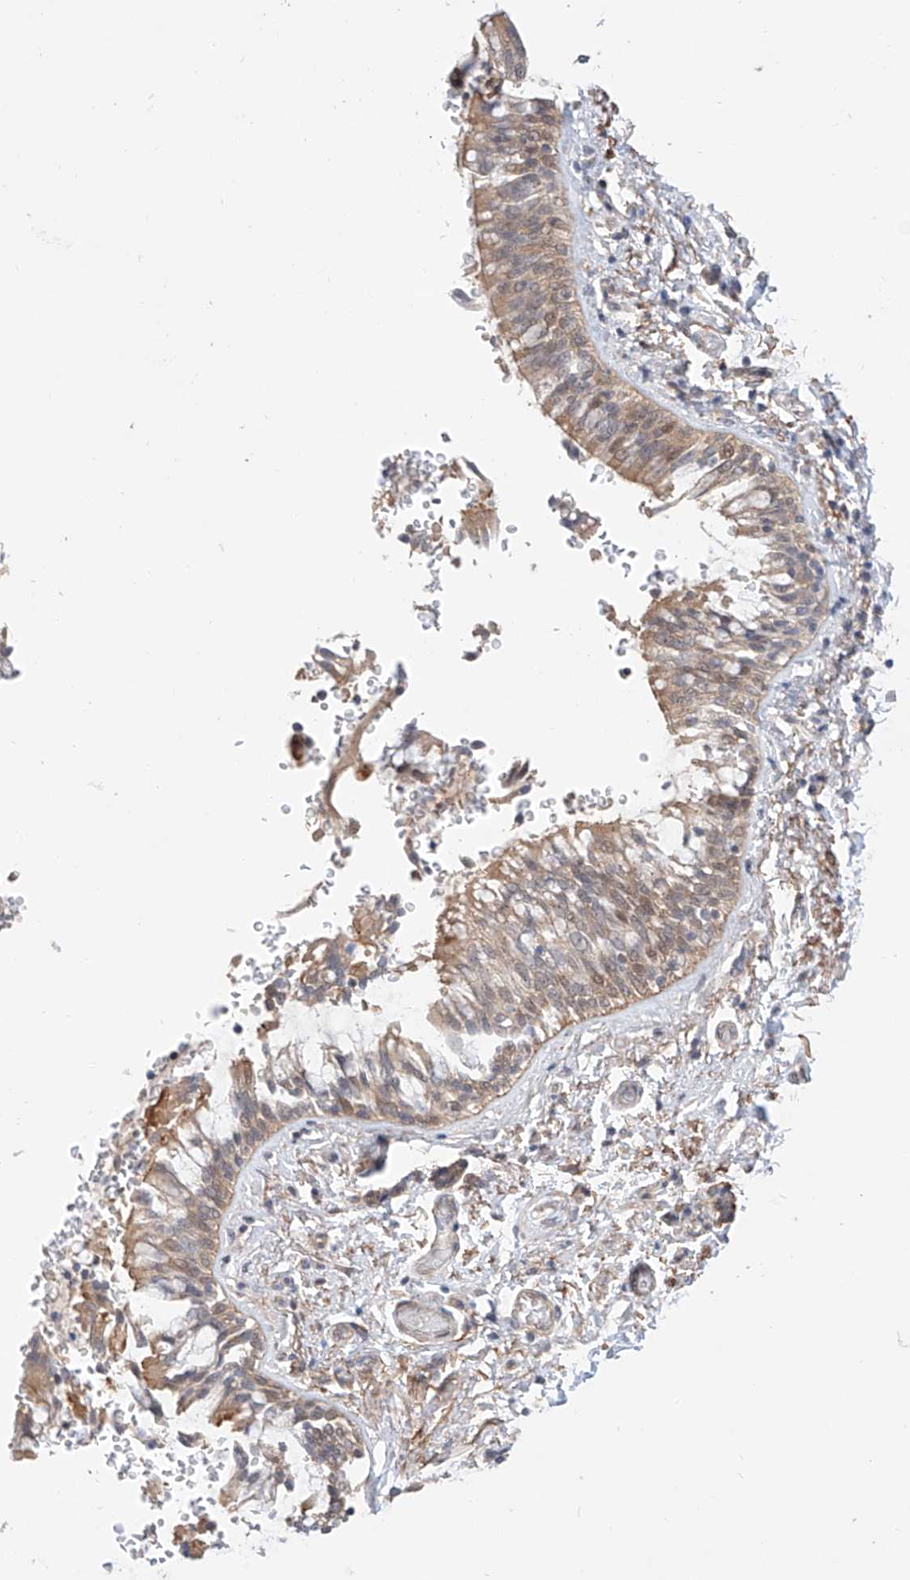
{"staining": {"intensity": "moderate", "quantity": ">75%", "location": "cytoplasmic/membranous"}, "tissue": "bronchus", "cell_type": "Respiratory epithelial cells", "image_type": "normal", "snomed": [{"axis": "morphology", "description": "Normal tissue, NOS"}, {"axis": "morphology", "description": "Inflammation, NOS"}, {"axis": "topography", "description": "Cartilage tissue"}, {"axis": "topography", "description": "Bronchus"}, {"axis": "topography", "description": "Lung"}], "caption": "Protein analysis of benign bronchus exhibits moderate cytoplasmic/membranous positivity in about >75% of respiratory epithelial cells.", "gene": "TSR2", "patient": {"sex": "female", "age": 64}}